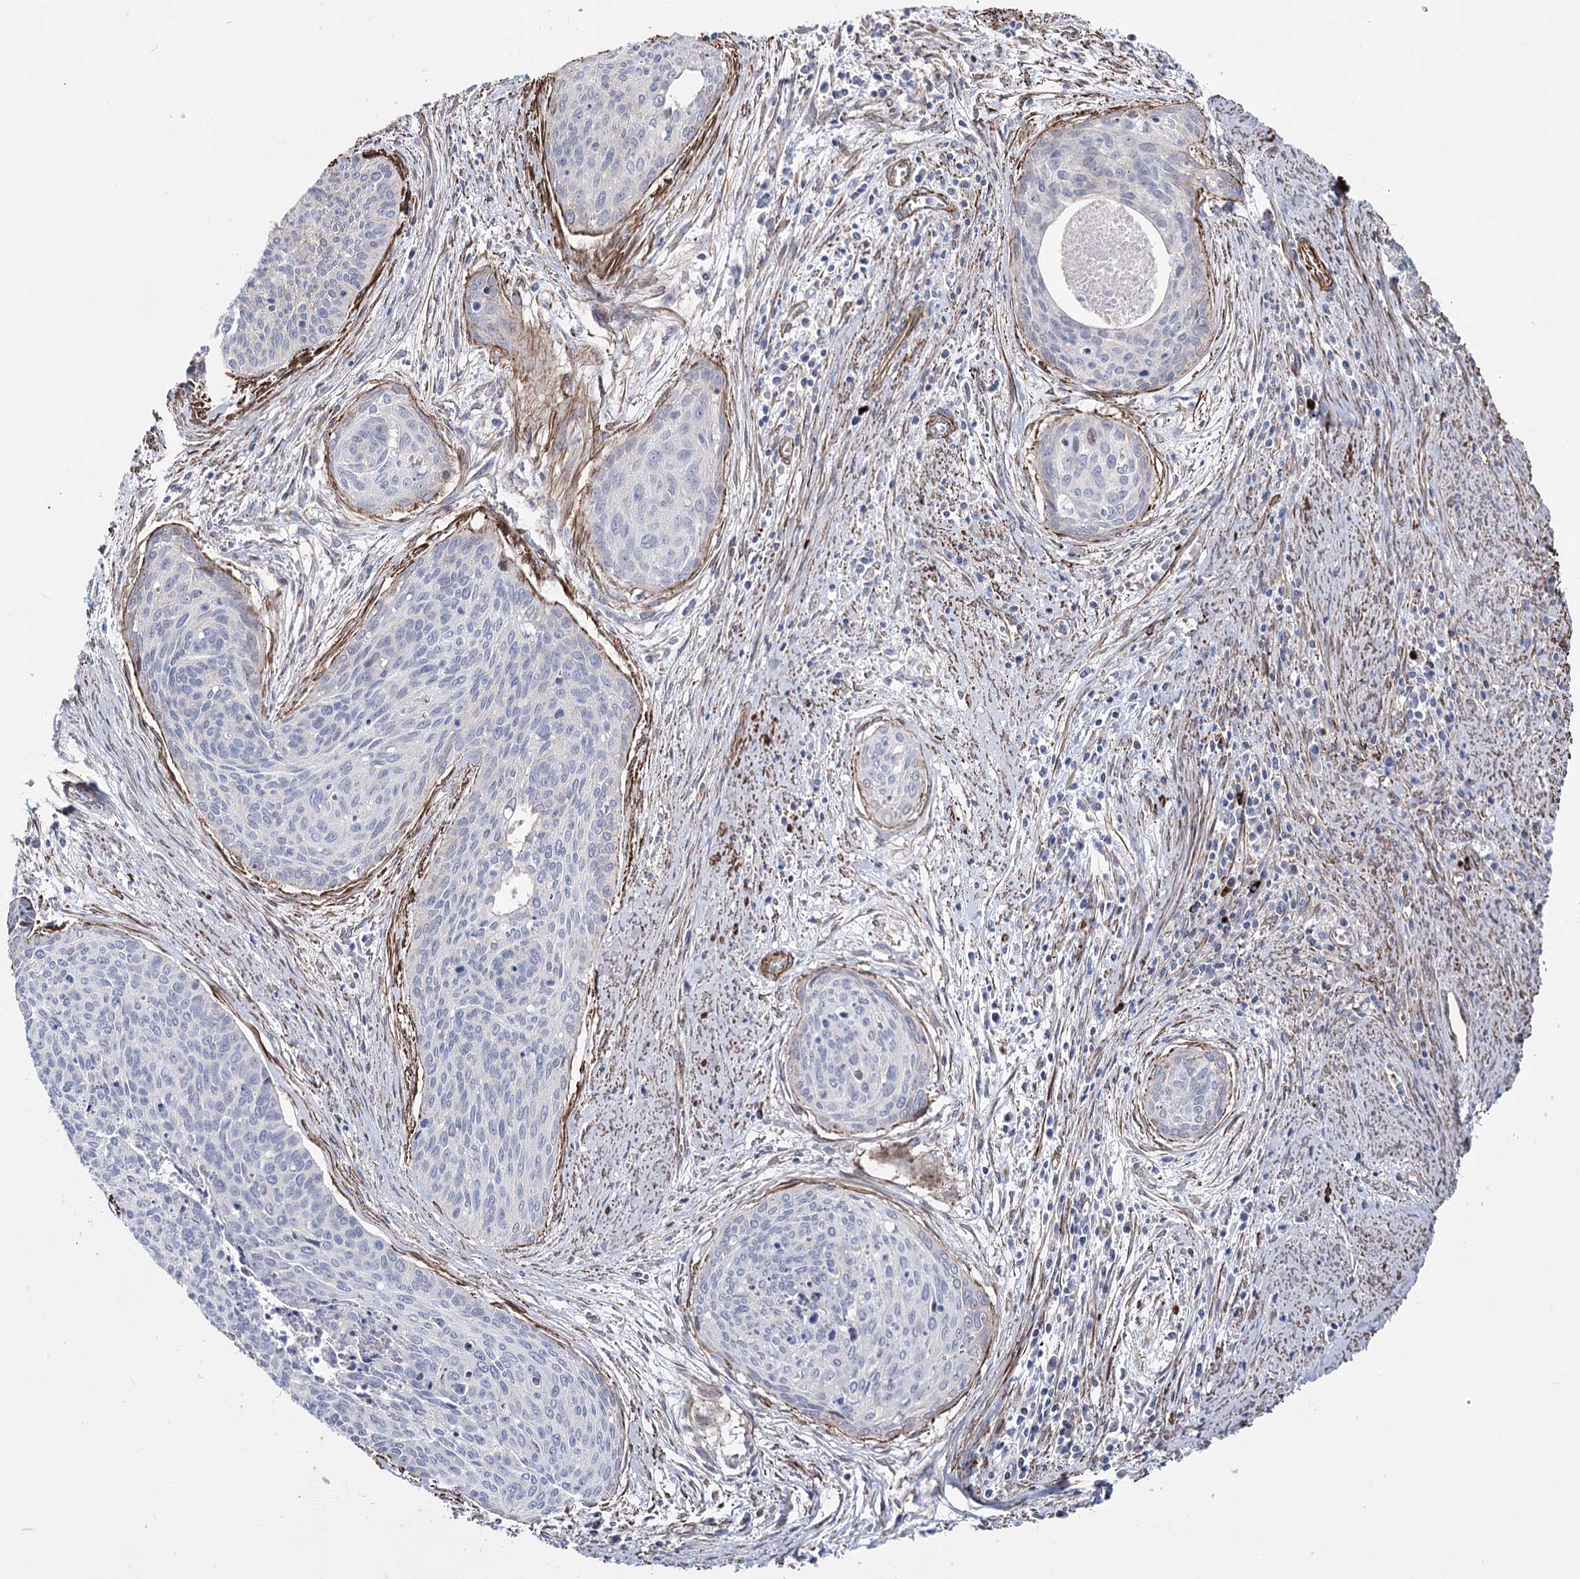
{"staining": {"intensity": "negative", "quantity": "none", "location": "none"}, "tissue": "cervical cancer", "cell_type": "Tumor cells", "image_type": "cancer", "snomed": [{"axis": "morphology", "description": "Squamous cell carcinoma, NOS"}, {"axis": "topography", "description": "Cervix"}], "caption": "The photomicrograph shows no significant staining in tumor cells of cervical cancer (squamous cell carcinoma). Nuclei are stained in blue.", "gene": "ARHGAP20", "patient": {"sex": "female", "age": 55}}